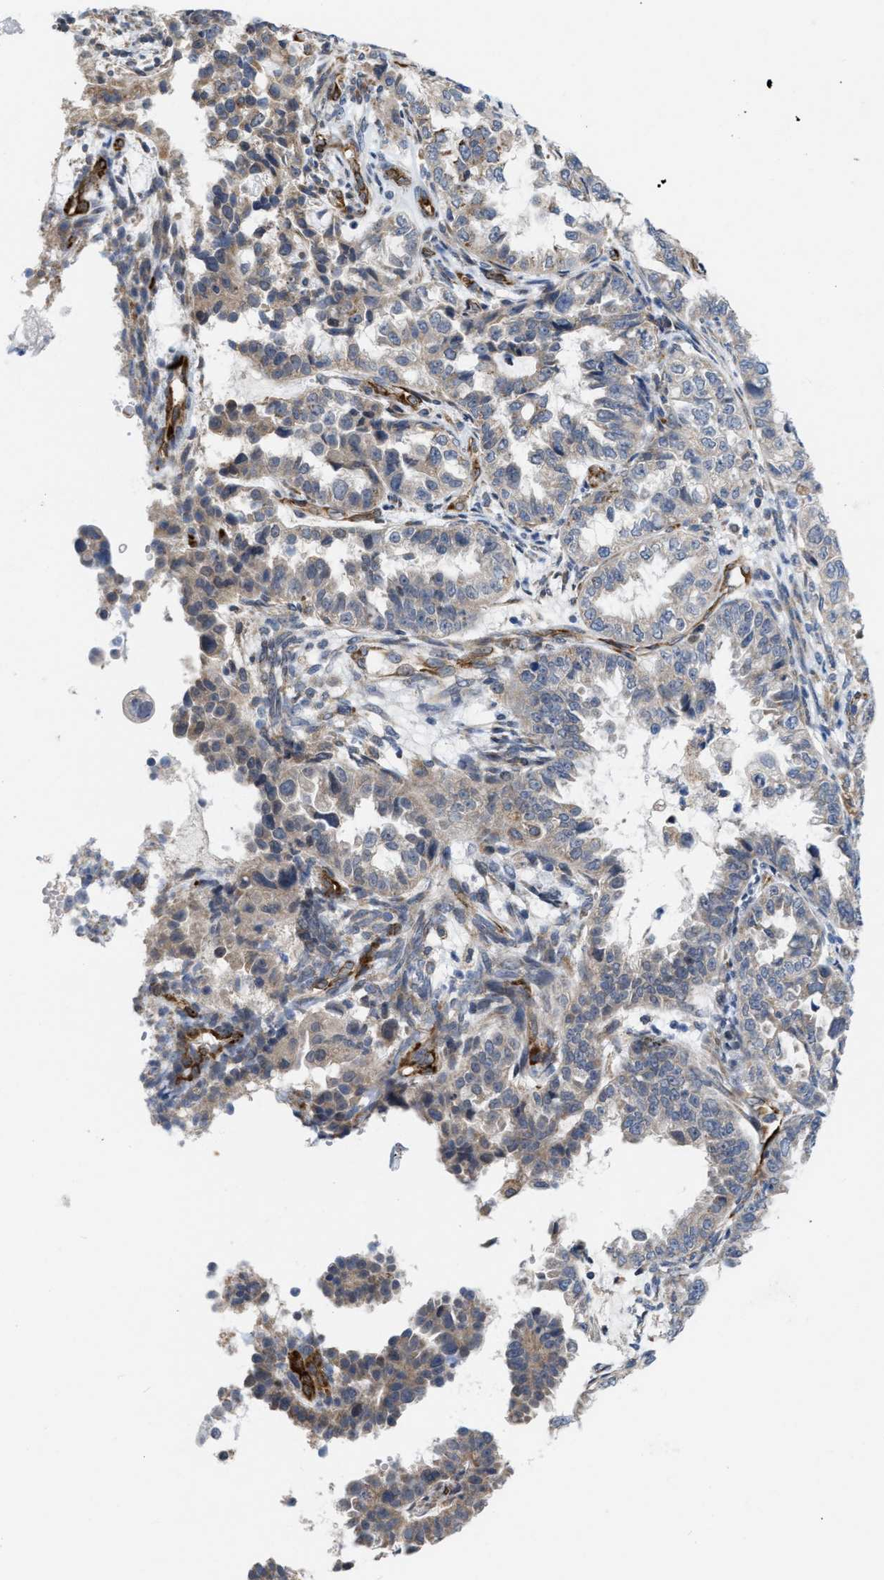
{"staining": {"intensity": "weak", "quantity": "<25%", "location": "cytoplasmic/membranous"}, "tissue": "endometrial cancer", "cell_type": "Tumor cells", "image_type": "cancer", "snomed": [{"axis": "morphology", "description": "Adenocarcinoma, NOS"}, {"axis": "topography", "description": "Endometrium"}], "caption": "A photomicrograph of endometrial cancer (adenocarcinoma) stained for a protein exhibits no brown staining in tumor cells.", "gene": "EOGT", "patient": {"sex": "female", "age": 85}}